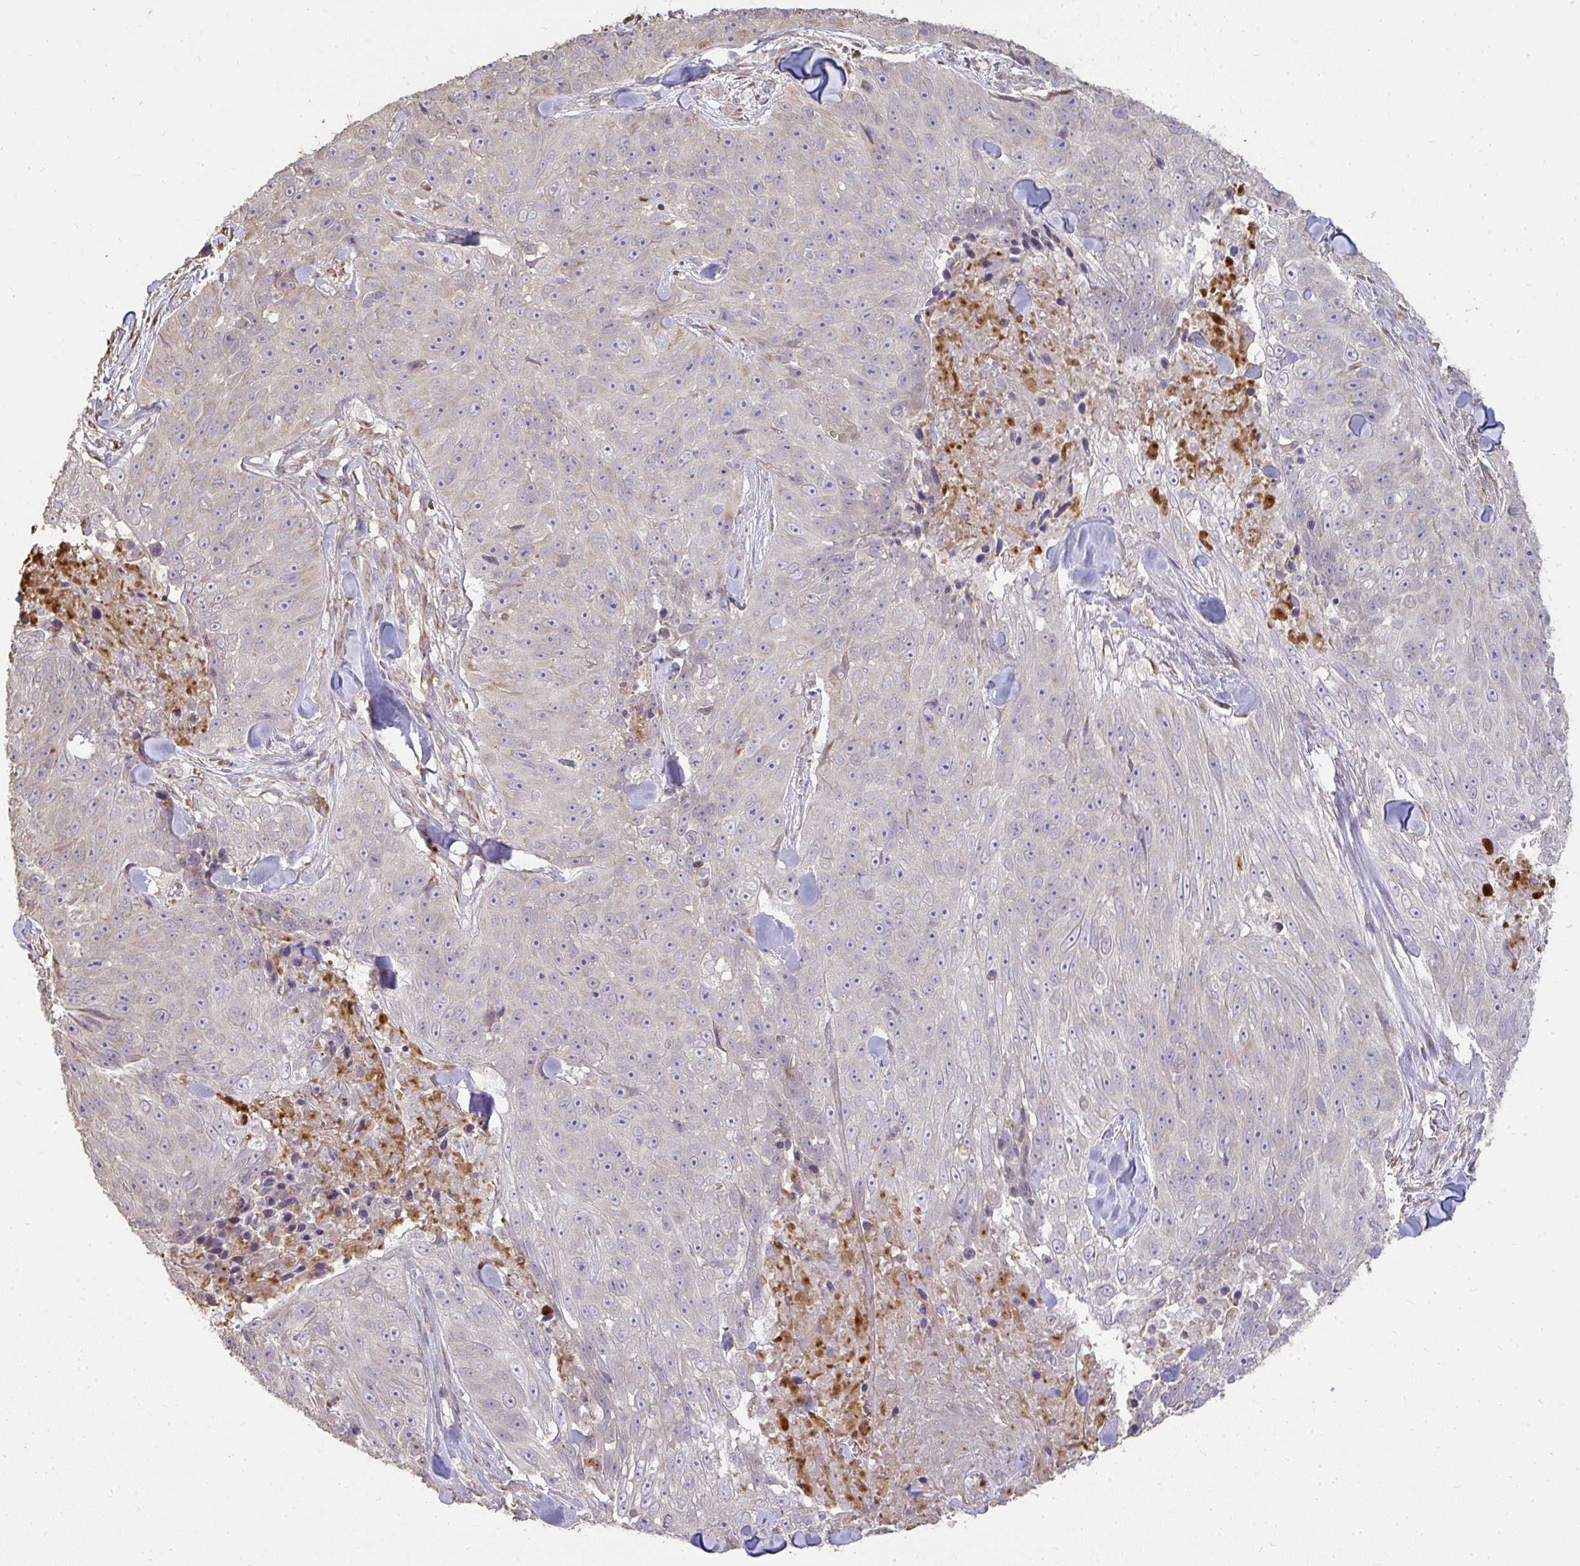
{"staining": {"intensity": "weak", "quantity": "<25%", "location": "cytoplasmic/membranous"}, "tissue": "skin cancer", "cell_type": "Tumor cells", "image_type": "cancer", "snomed": [{"axis": "morphology", "description": "Squamous cell carcinoma, NOS"}, {"axis": "topography", "description": "Skin"}], "caption": "Protein analysis of skin cancer (squamous cell carcinoma) shows no significant expression in tumor cells.", "gene": "BRINP3", "patient": {"sex": "female", "age": 87}}